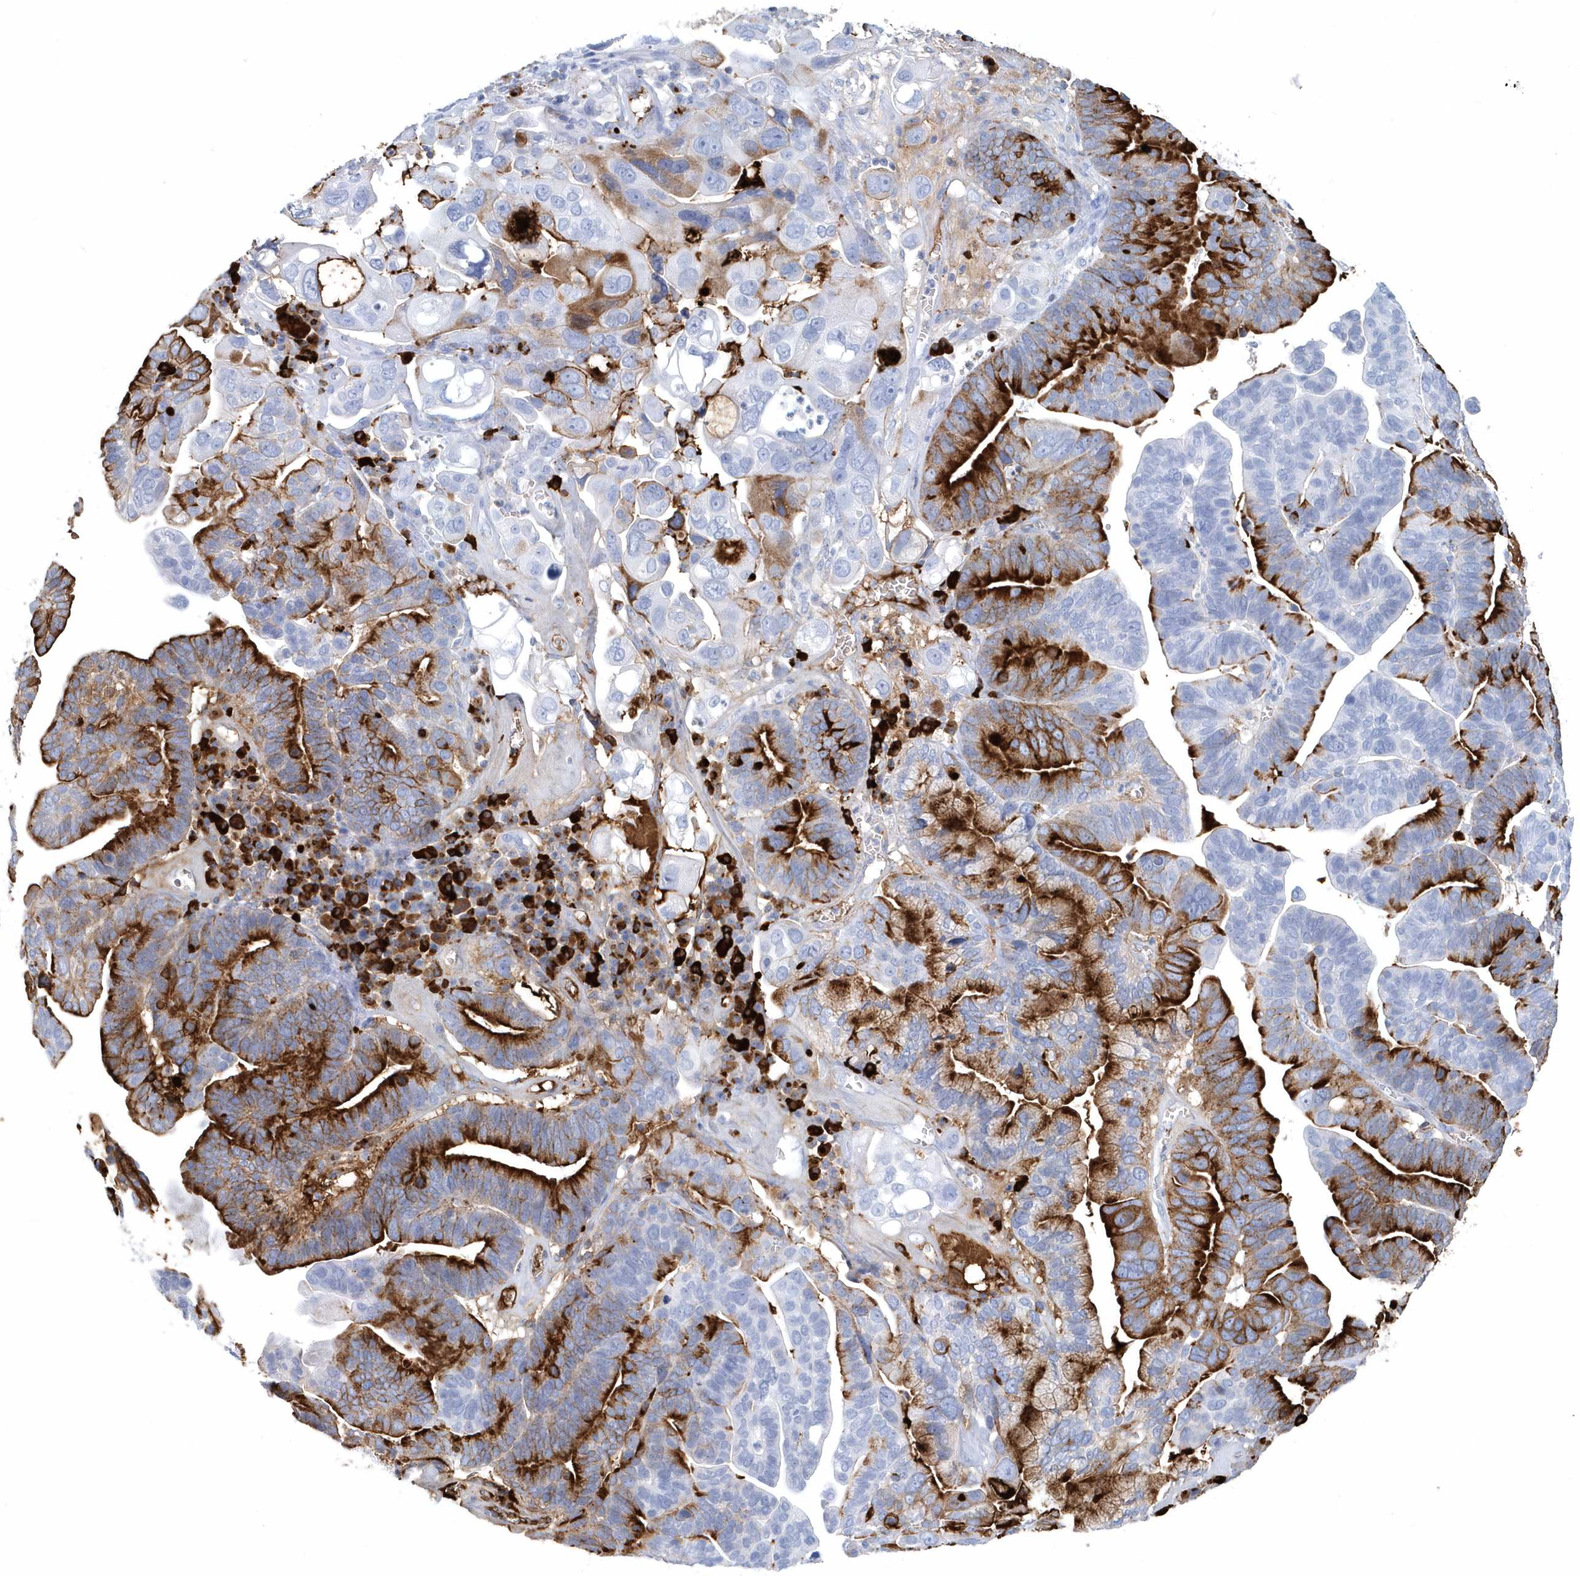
{"staining": {"intensity": "strong", "quantity": "25%-75%", "location": "cytoplasmic/membranous"}, "tissue": "ovarian cancer", "cell_type": "Tumor cells", "image_type": "cancer", "snomed": [{"axis": "morphology", "description": "Cystadenocarcinoma, serous, NOS"}, {"axis": "topography", "description": "Ovary"}], "caption": "Ovarian cancer (serous cystadenocarcinoma) stained with a brown dye displays strong cytoplasmic/membranous positive expression in approximately 25%-75% of tumor cells.", "gene": "JCHAIN", "patient": {"sex": "female", "age": 56}}